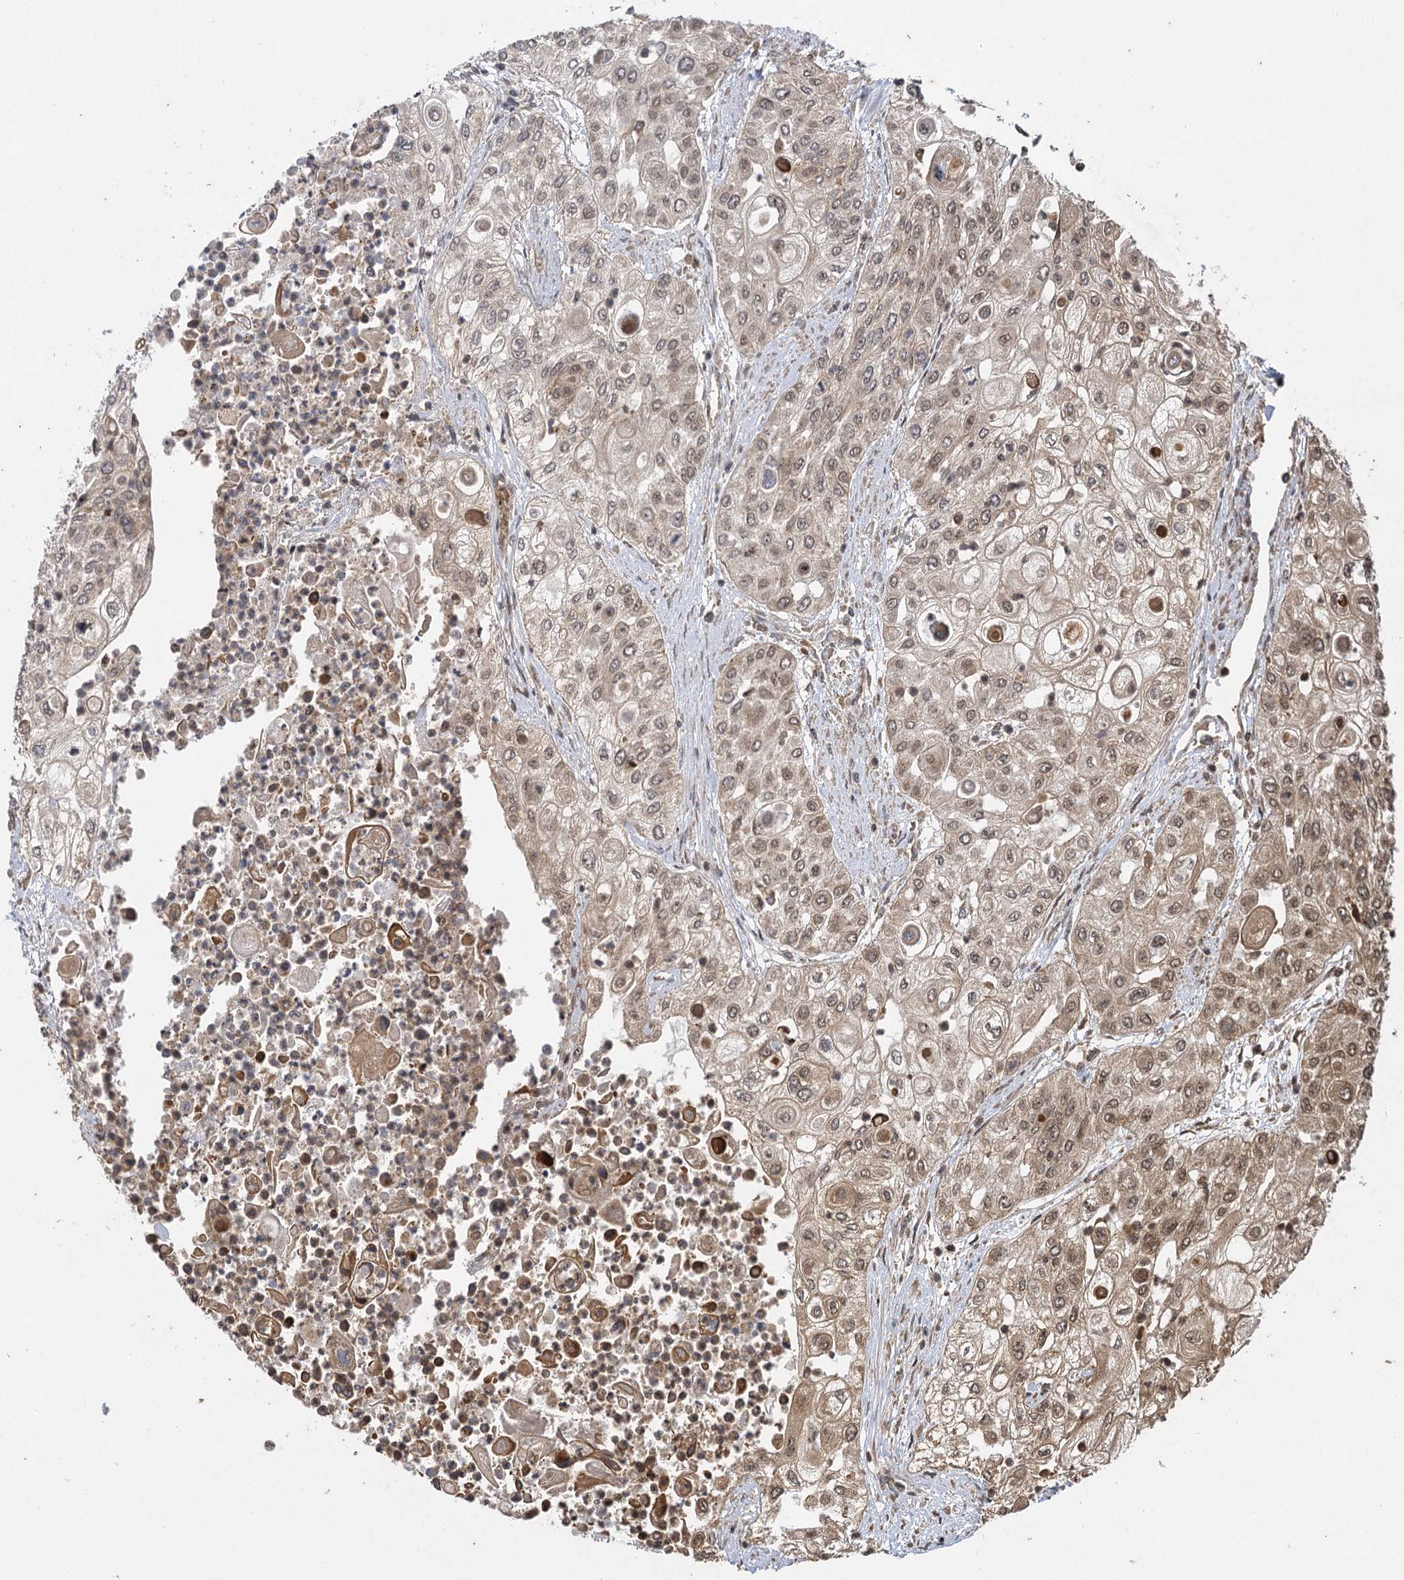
{"staining": {"intensity": "weak", "quantity": ">75%", "location": "cytoplasmic/membranous,nuclear"}, "tissue": "urothelial cancer", "cell_type": "Tumor cells", "image_type": "cancer", "snomed": [{"axis": "morphology", "description": "Urothelial carcinoma, High grade"}, {"axis": "topography", "description": "Urinary bladder"}], "caption": "Urothelial cancer tissue exhibits weak cytoplasmic/membranous and nuclear staining in about >75% of tumor cells", "gene": "IL11RA", "patient": {"sex": "female", "age": 79}}